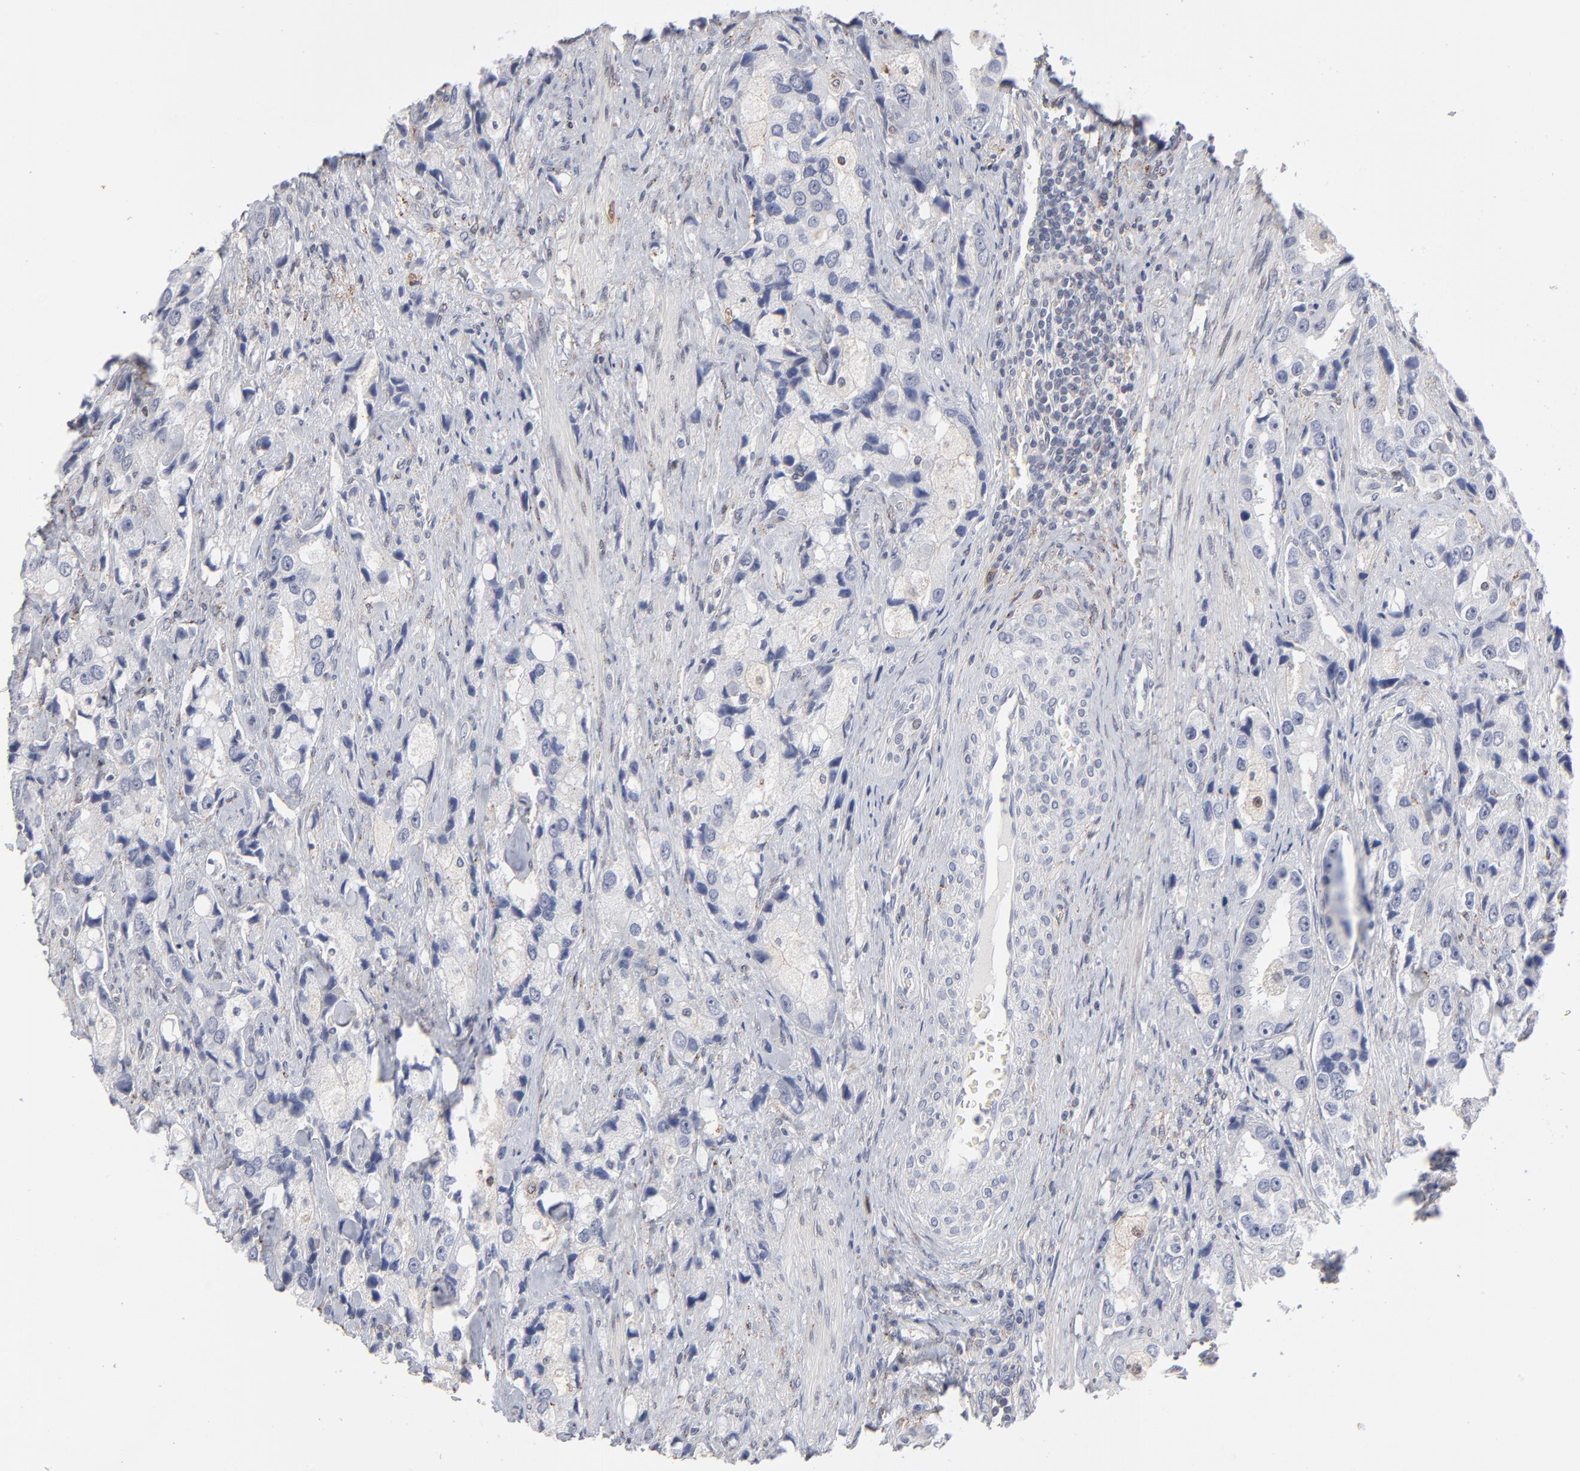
{"staining": {"intensity": "negative", "quantity": "none", "location": "none"}, "tissue": "prostate cancer", "cell_type": "Tumor cells", "image_type": "cancer", "snomed": [{"axis": "morphology", "description": "Adenocarcinoma, High grade"}, {"axis": "topography", "description": "Prostate"}], "caption": "Tumor cells show no significant expression in prostate adenocarcinoma (high-grade). Nuclei are stained in blue.", "gene": "AURKA", "patient": {"sex": "male", "age": 63}}